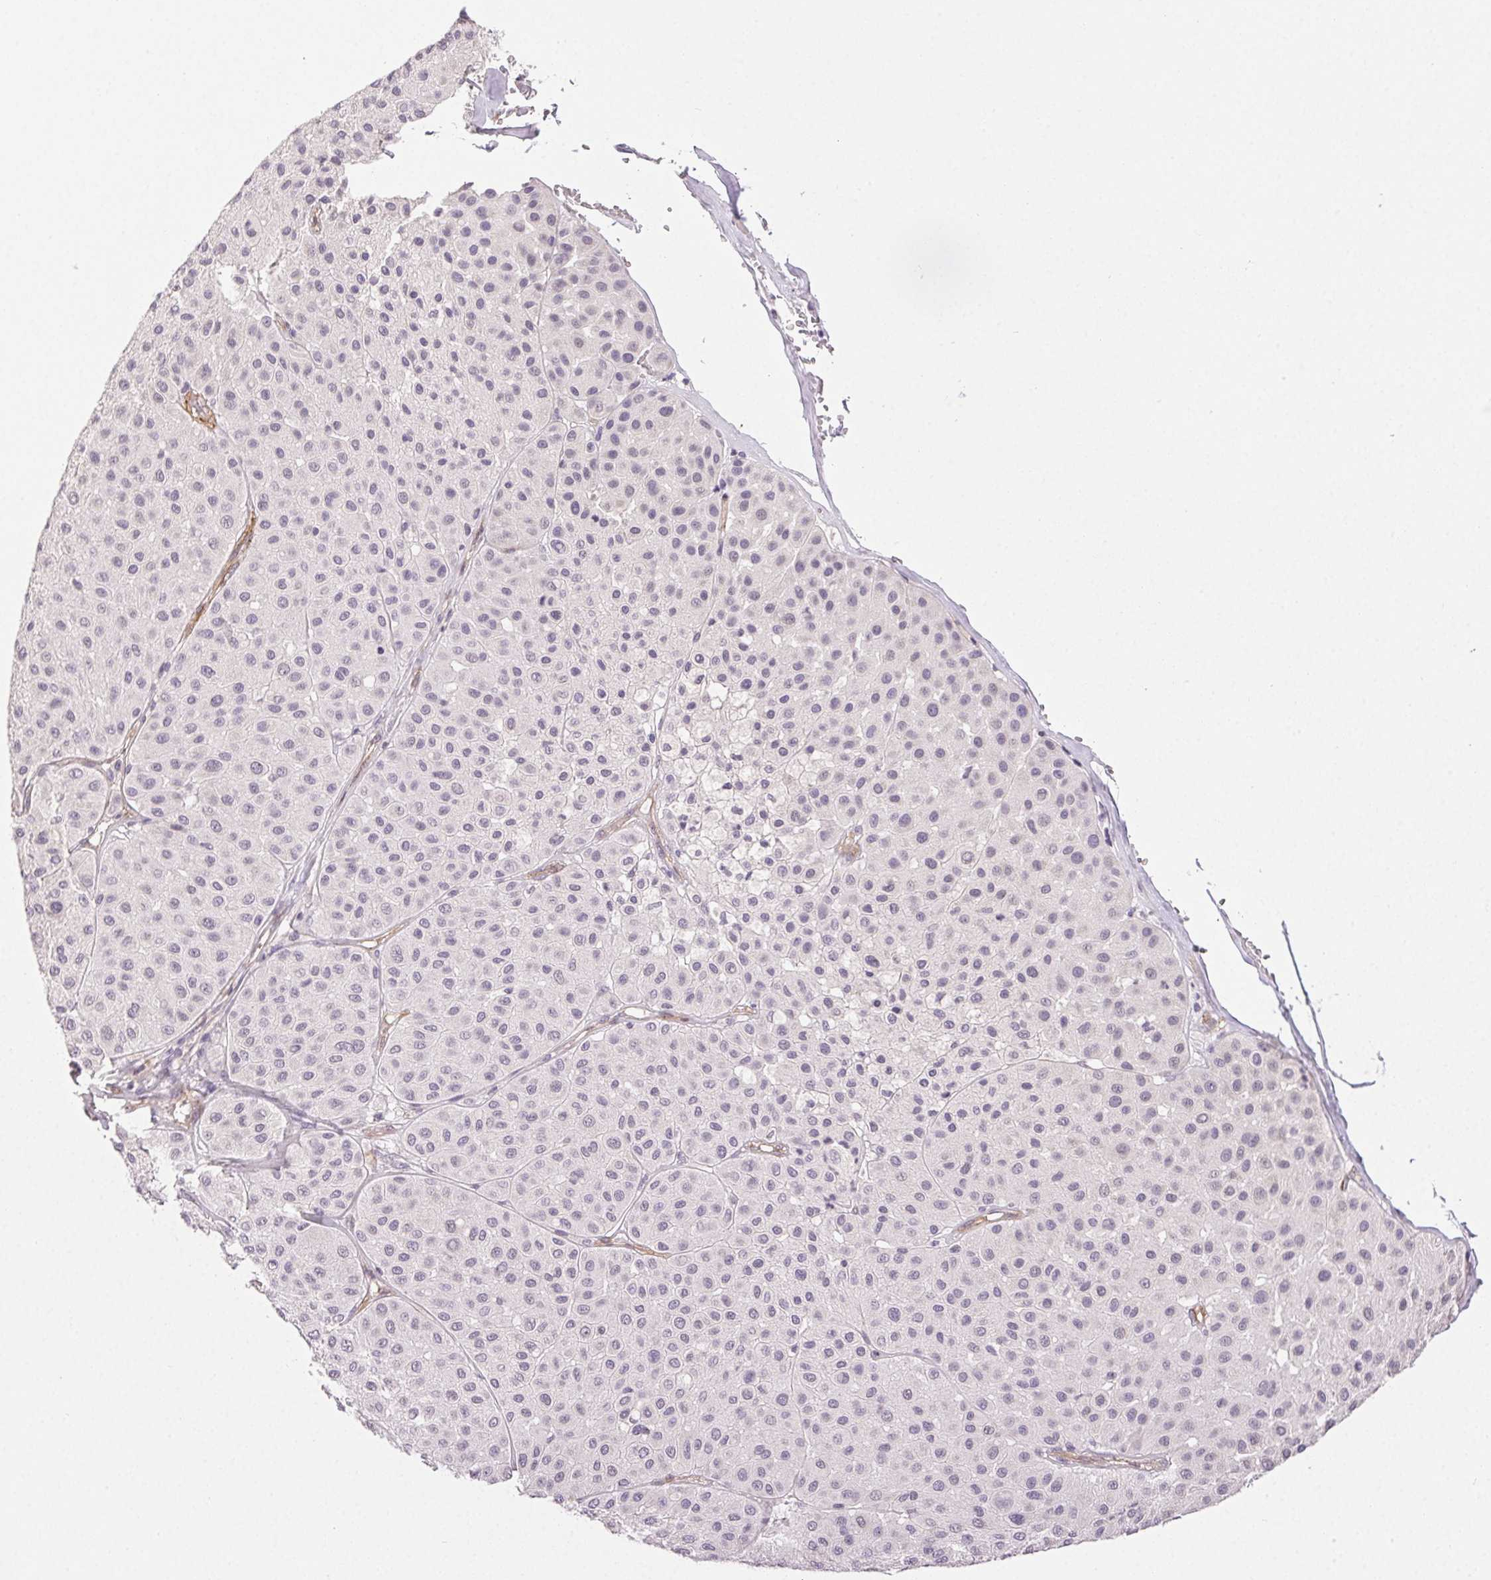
{"staining": {"intensity": "negative", "quantity": "none", "location": "none"}, "tissue": "melanoma", "cell_type": "Tumor cells", "image_type": "cancer", "snomed": [{"axis": "morphology", "description": "Malignant melanoma, Metastatic site"}, {"axis": "topography", "description": "Smooth muscle"}], "caption": "Immunohistochemistry histopathology image of malignant melanoma (metastatic site) stained for a protein (brown), which demonstrates no expression in tumor cells.", "gene": "PLCB1", "patient": {"sex": "male", "age": 41}}